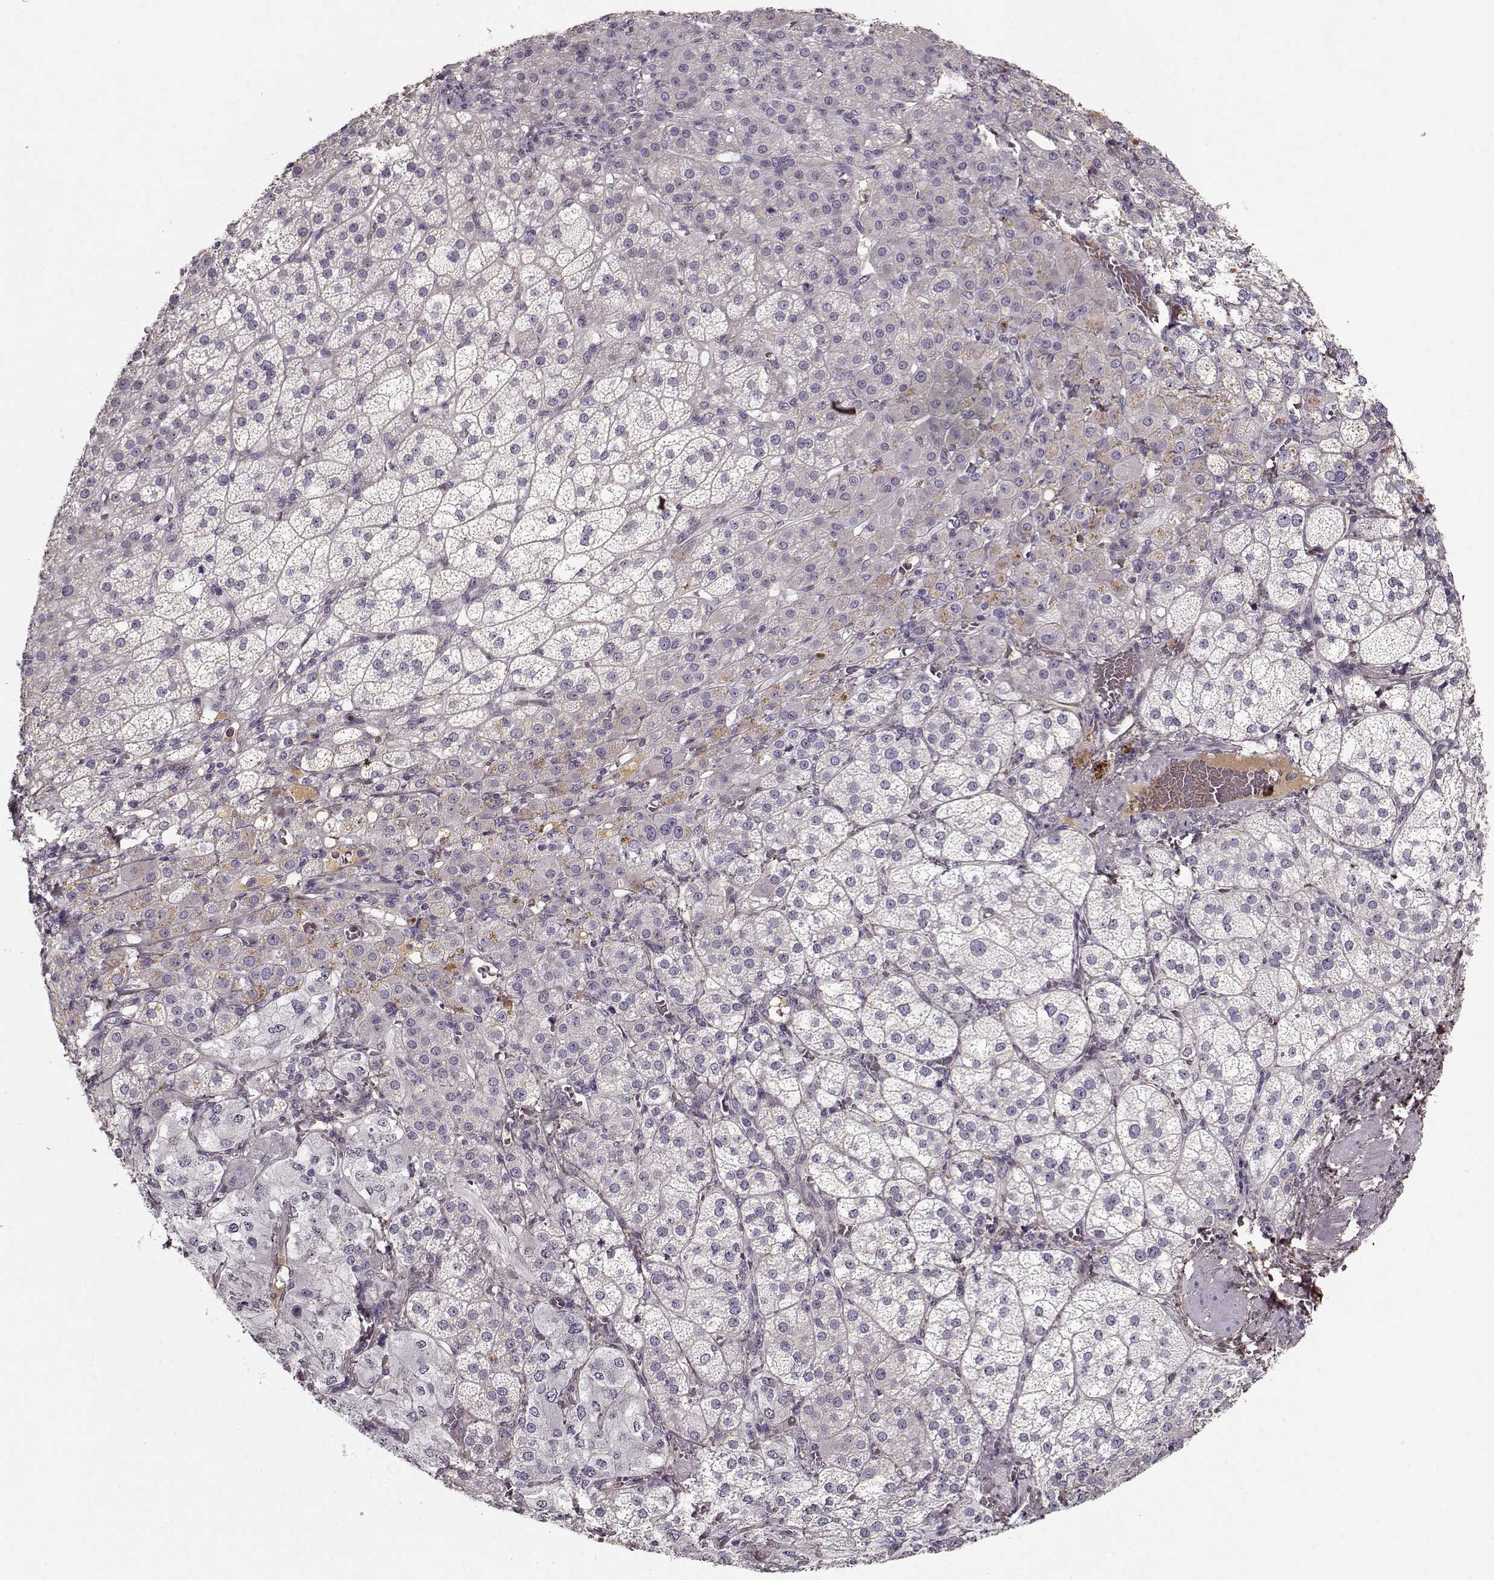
{"staining": {"intensity": "negative", "quantity": "none", "location": "none"}, "tissue": "adrenal gland", "cell_type": "Glandular cells", "image_type": "normal", "snomed": [{"axis": "morphology", "description": "Normal tissue, NOS"}, {"axis": "topography", "description": "Adrenal gland"}], "caption": "Immunohistochemistry histopathology image of benign adrenal gland: human adrenal gland stained with DAB (3,3'-diaminobenzidine) shows no significant protein positivity in glandular cells. (DAB immunohistochemistry visualized using brightfield microscopy, high magnification).", "gene": "LUM", "patient": {"sex": "female", "age": 60}}